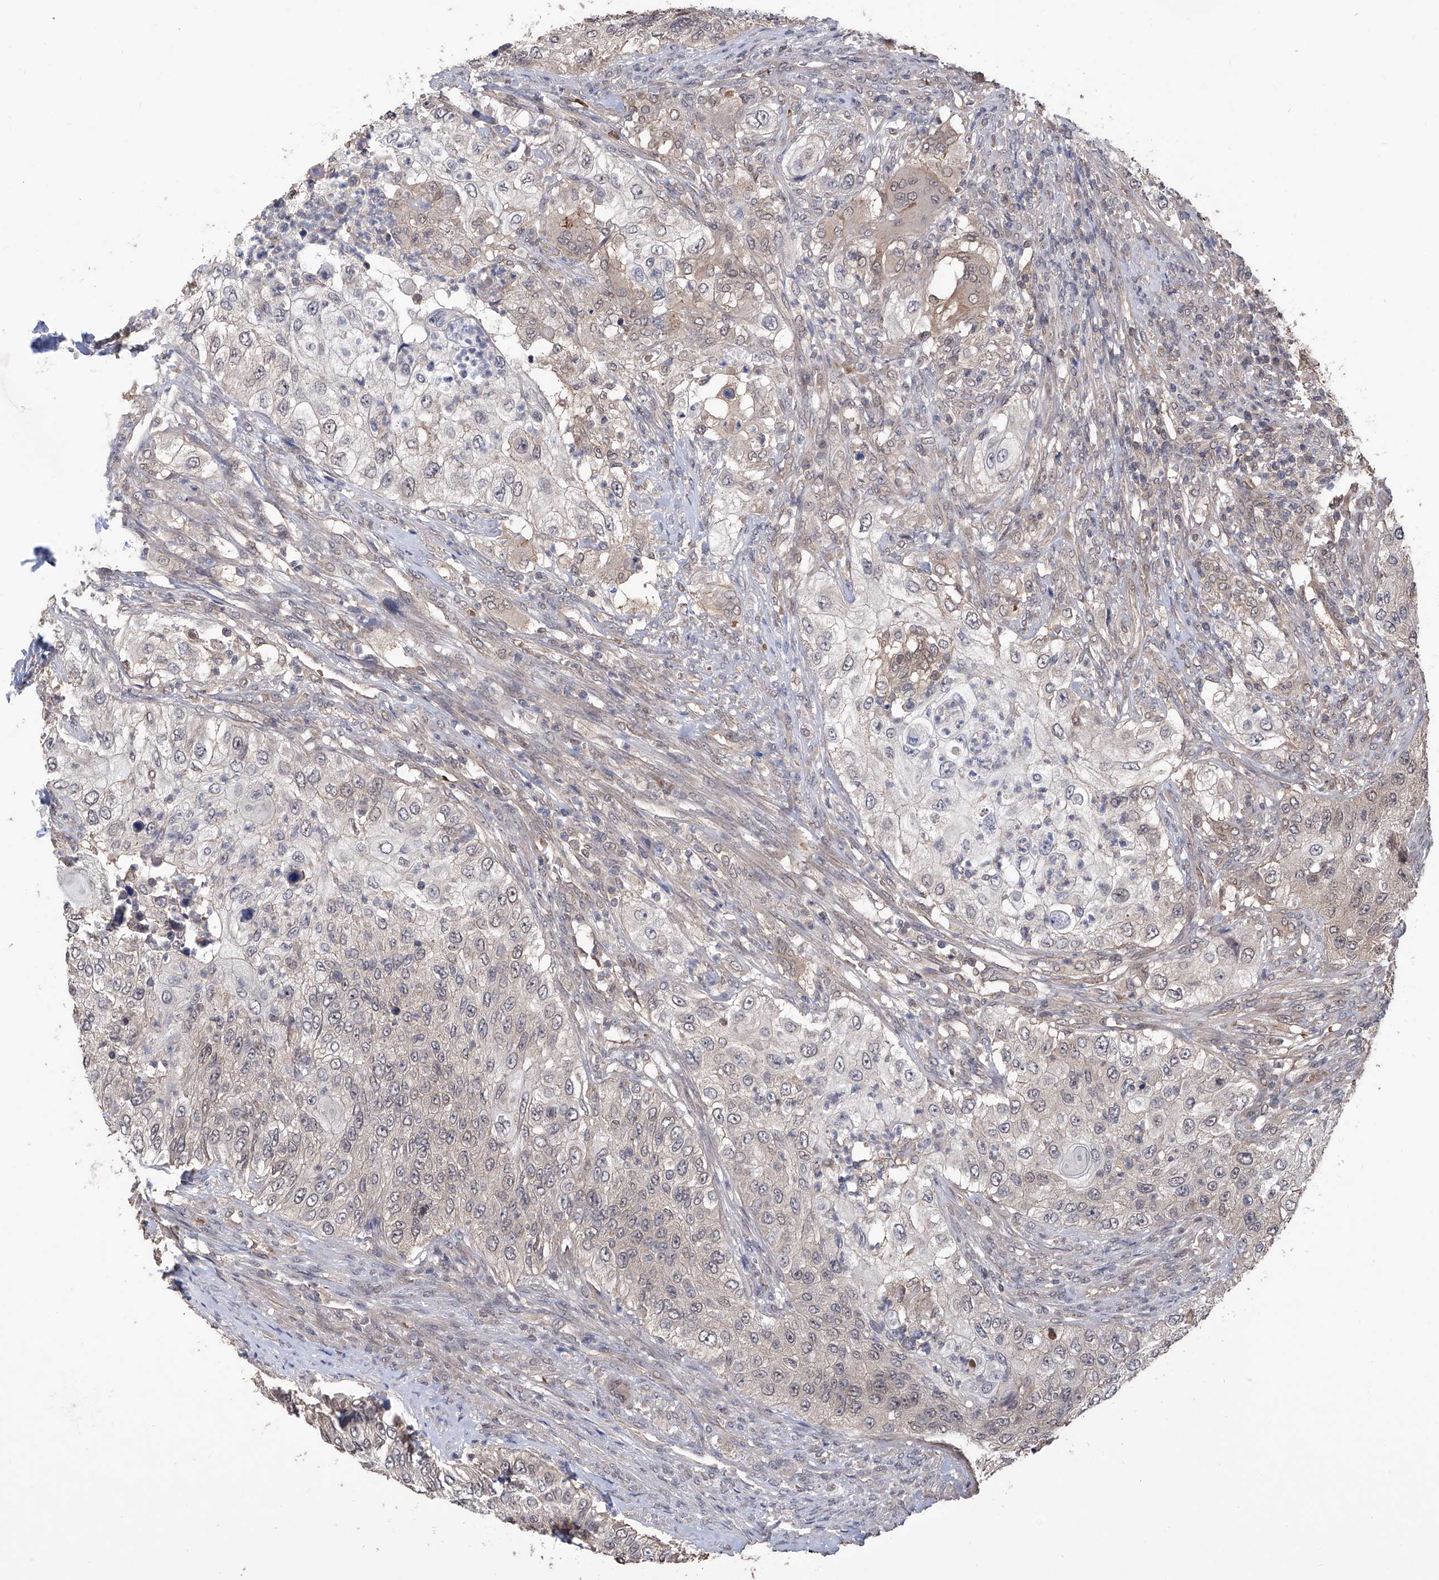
{"staining": {"intensity": "weak", "quantity": "<25%", "location": "cytoplasmic/membranous"}, "tissue": "urothelial cancer", "cell_type": "Tumor cells", "image_type": "cancer", "snomed": [{"axis": "morphology", "description": "Urothelial carcinoma, High grade"}, {"axis": "topography", "description": "Urinary bladder"}], "caption": "The immunohistochemistry micrograph has no significant staining in tumor cells of urothelial carcinoma (high-grade) tissue. (Brightfield microscopy of DAB (3,3'-diaminobenzidine) immunohistochemistry at high magnification).", "gene": "LYSMD4", "patient": {"sex": "female", "age": 60}}